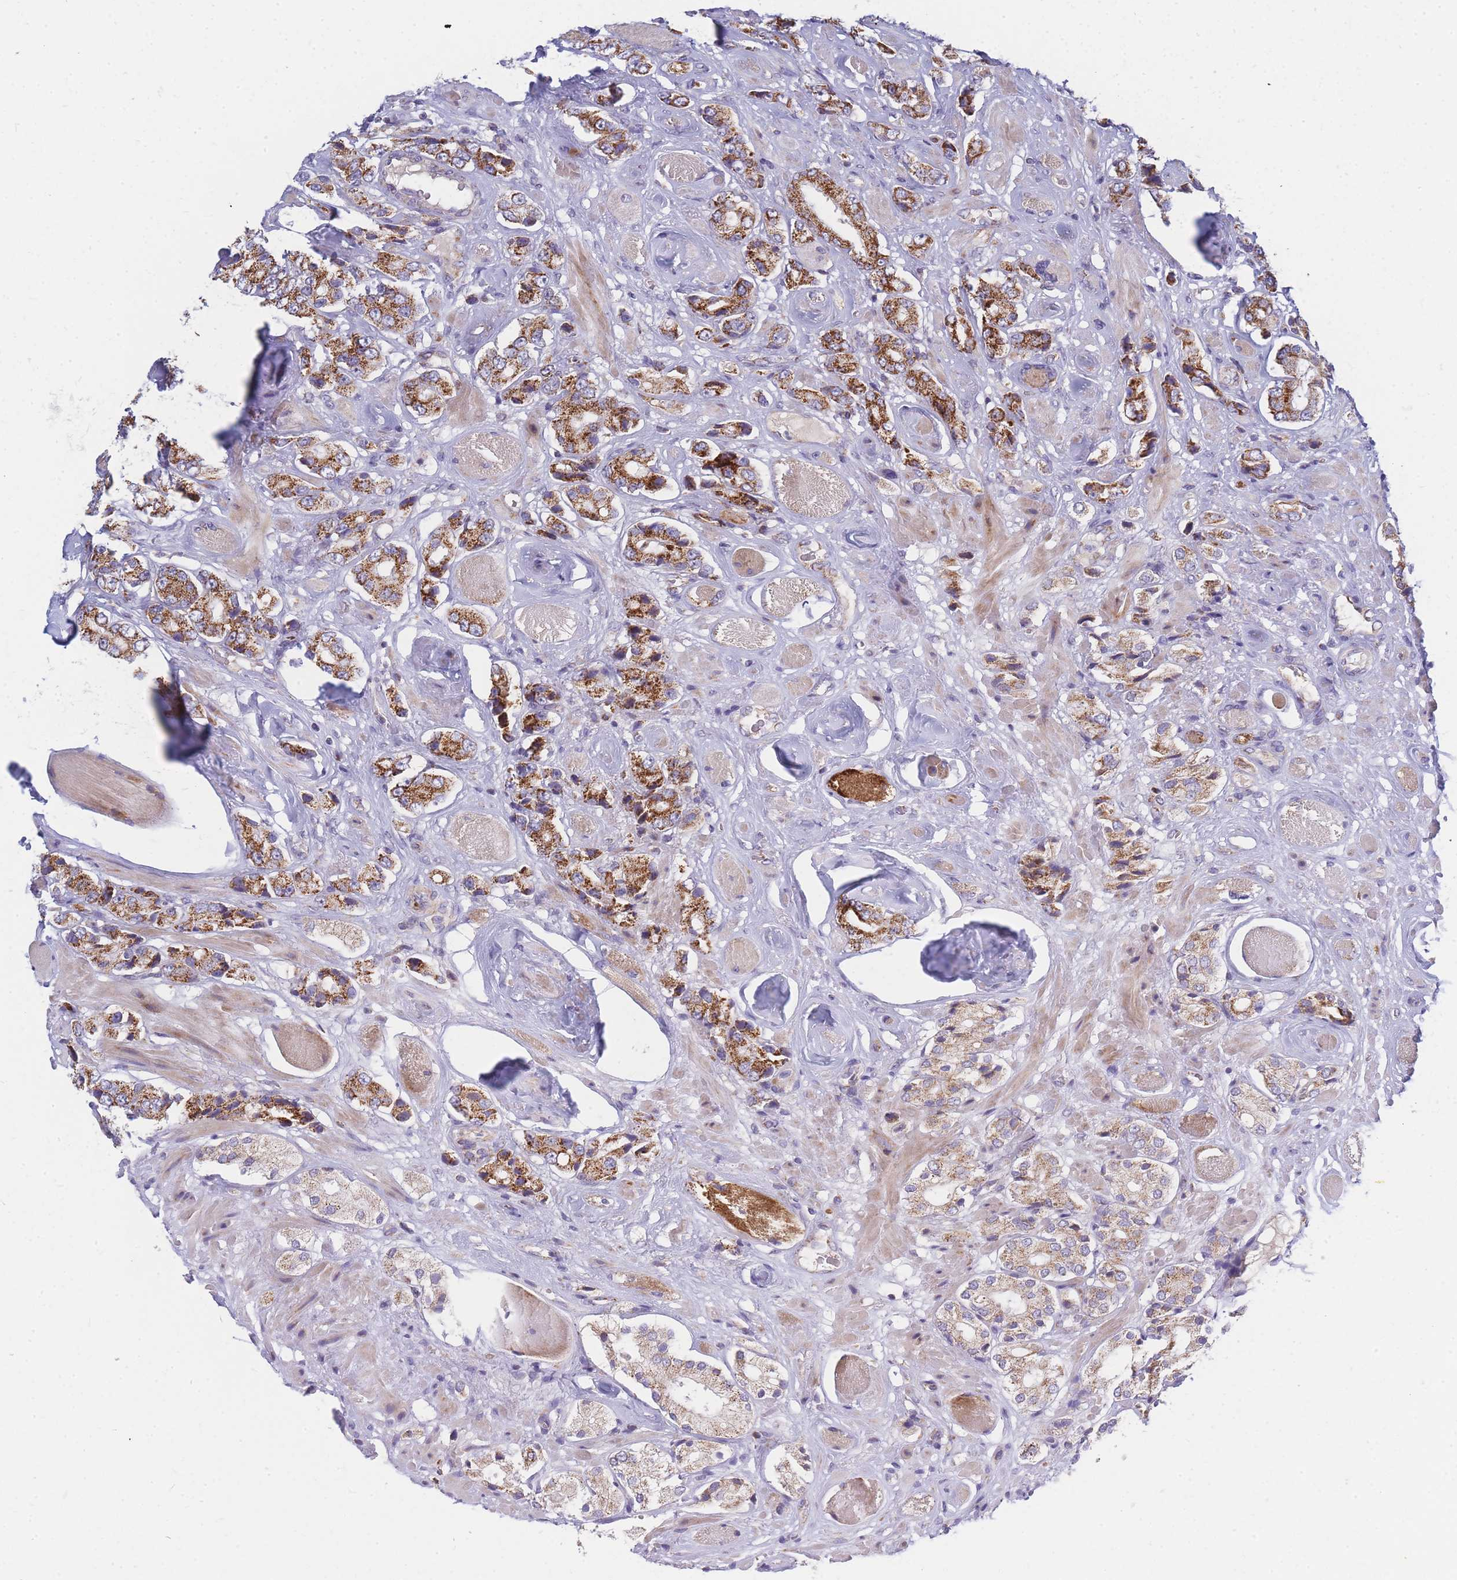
{"staining": {"intensity": "strong", "quantity": ">75%", "location": "cytoplasmic/membranous"}, "tissue": "prostate cancer", "cell_type": "Tumor cells", "image_type": "cancer", "snomed": [{"axis": "morphology", "description": "Adenocarcinoma, High grade"}, {"axis": "topography", "description": "Prostate and seminal vesicle, NOS"}], "caption": "The photomicrograph demonstrates a brown stain indicating the presence of a protein in the cytoplasmic/membranous of tumor cells in prostate cancer (adenocarcinoma (high-grade)).", "gene": "MRPS11", "patient": {"sex": "male", "age": 64}}